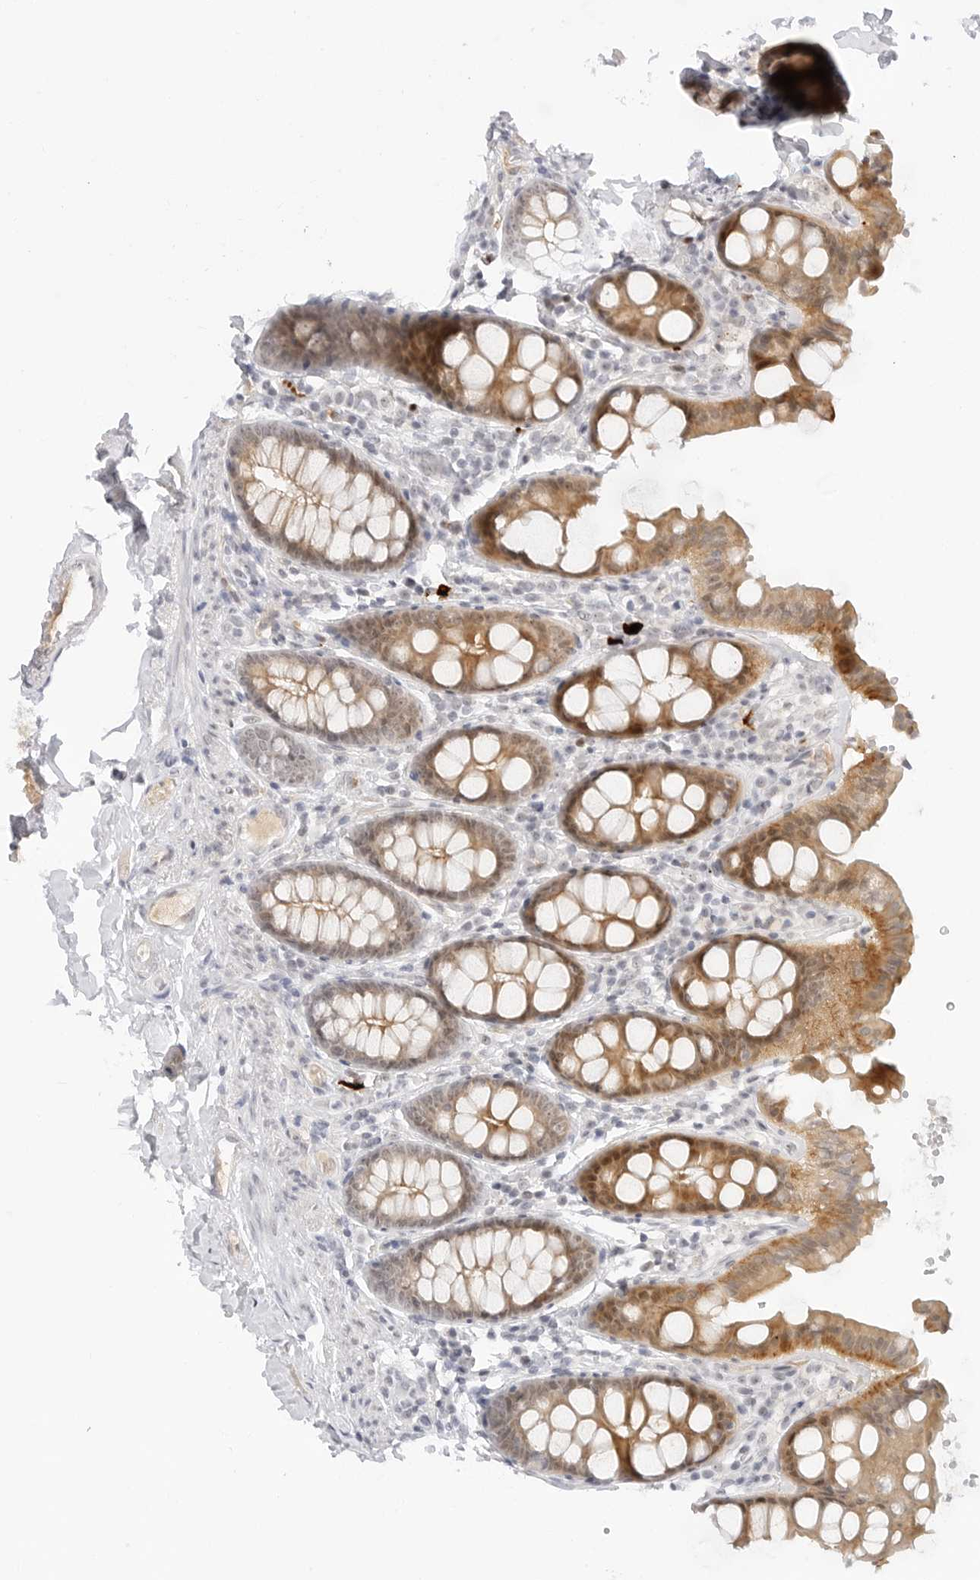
{"staining": {"intensity": "negative", "quantity": "none", "location": "none"}, "tissue": "colon", "cell_type": "Endothelial cells", "image_type": "normal", "snomed": [{"axis": "morphology", "description": "Normal tissue, NOS"}, {"axis": "topography", "description": "Colon"}, {"axis": "topography", "description": "Peripheral nerve tissue"}], "caption": "Endothelial cells show no significant staining in normal colon. (Stains: DAB (3,3'-diaminobenzidine) immunohistochemistry (IHC) with hematoxylin counter stain, Microscopy: brightfield microscopy at high magnification).", "gene": "HIPK3", "patient": {"sex": "female", "age": 61}}